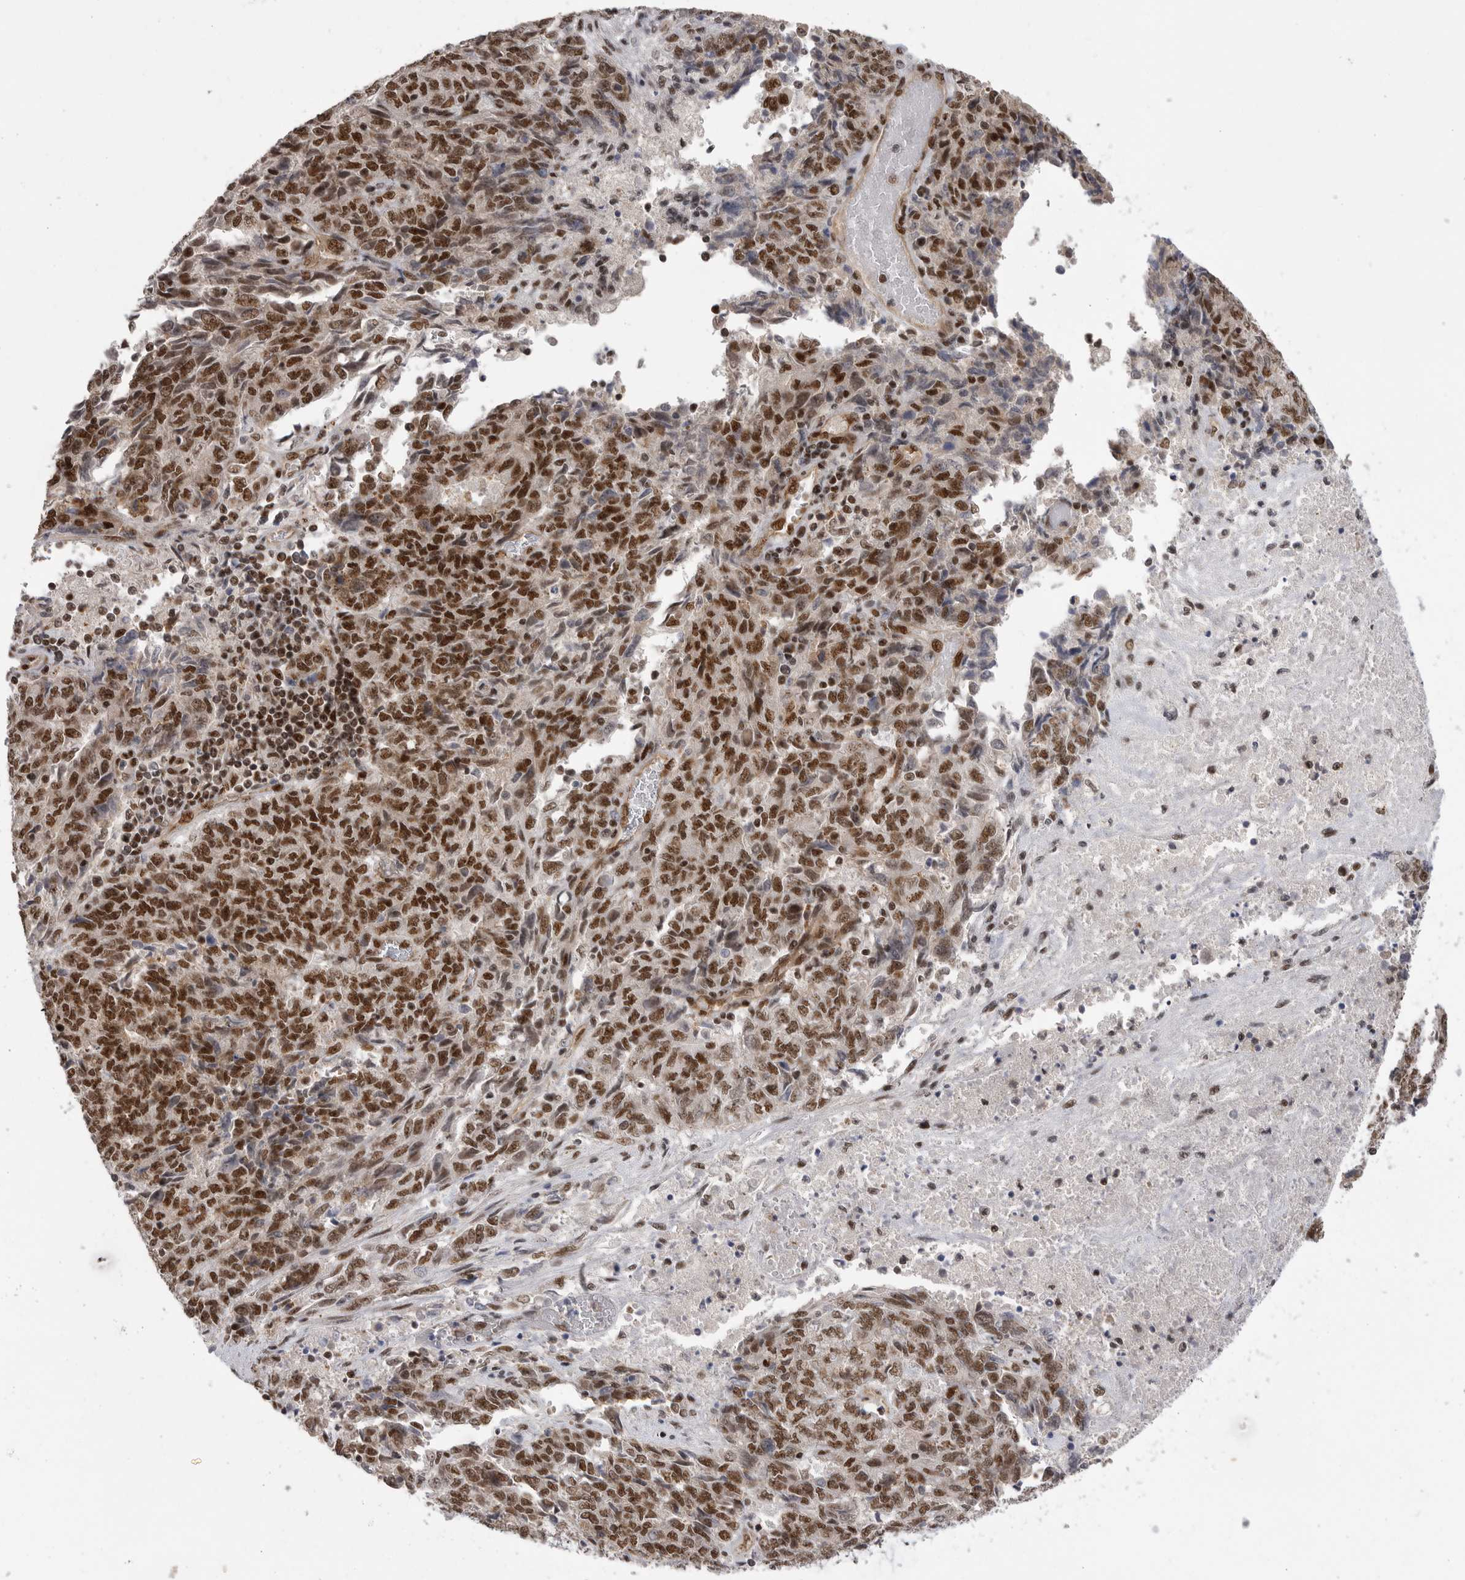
{"staining": {"intensity": "strong", "quantity": ">75%", "location": "nuclear"}, "tissue": "endometrial cancer", "cell_type": "Tumor cells", "image_type": "cancer", "snomed": [{"axis": "morphology", "description": "Adenocarcinoma, NOS"}, {"axis": "topography", "description": "Endometrium"}], "caption": "High-magnification brightfield microscopy of adenocarcinoma (endometrial) stained with DAB (3,3'-diaminobenzidine) (brown) and counterstained with hematoxylin (blue). tumor cells exhibit strong nuclear staining is present in approximately>75% of cells.", "gene": "PPP1R8", "patient": {"sex": "female", "age": 80}}